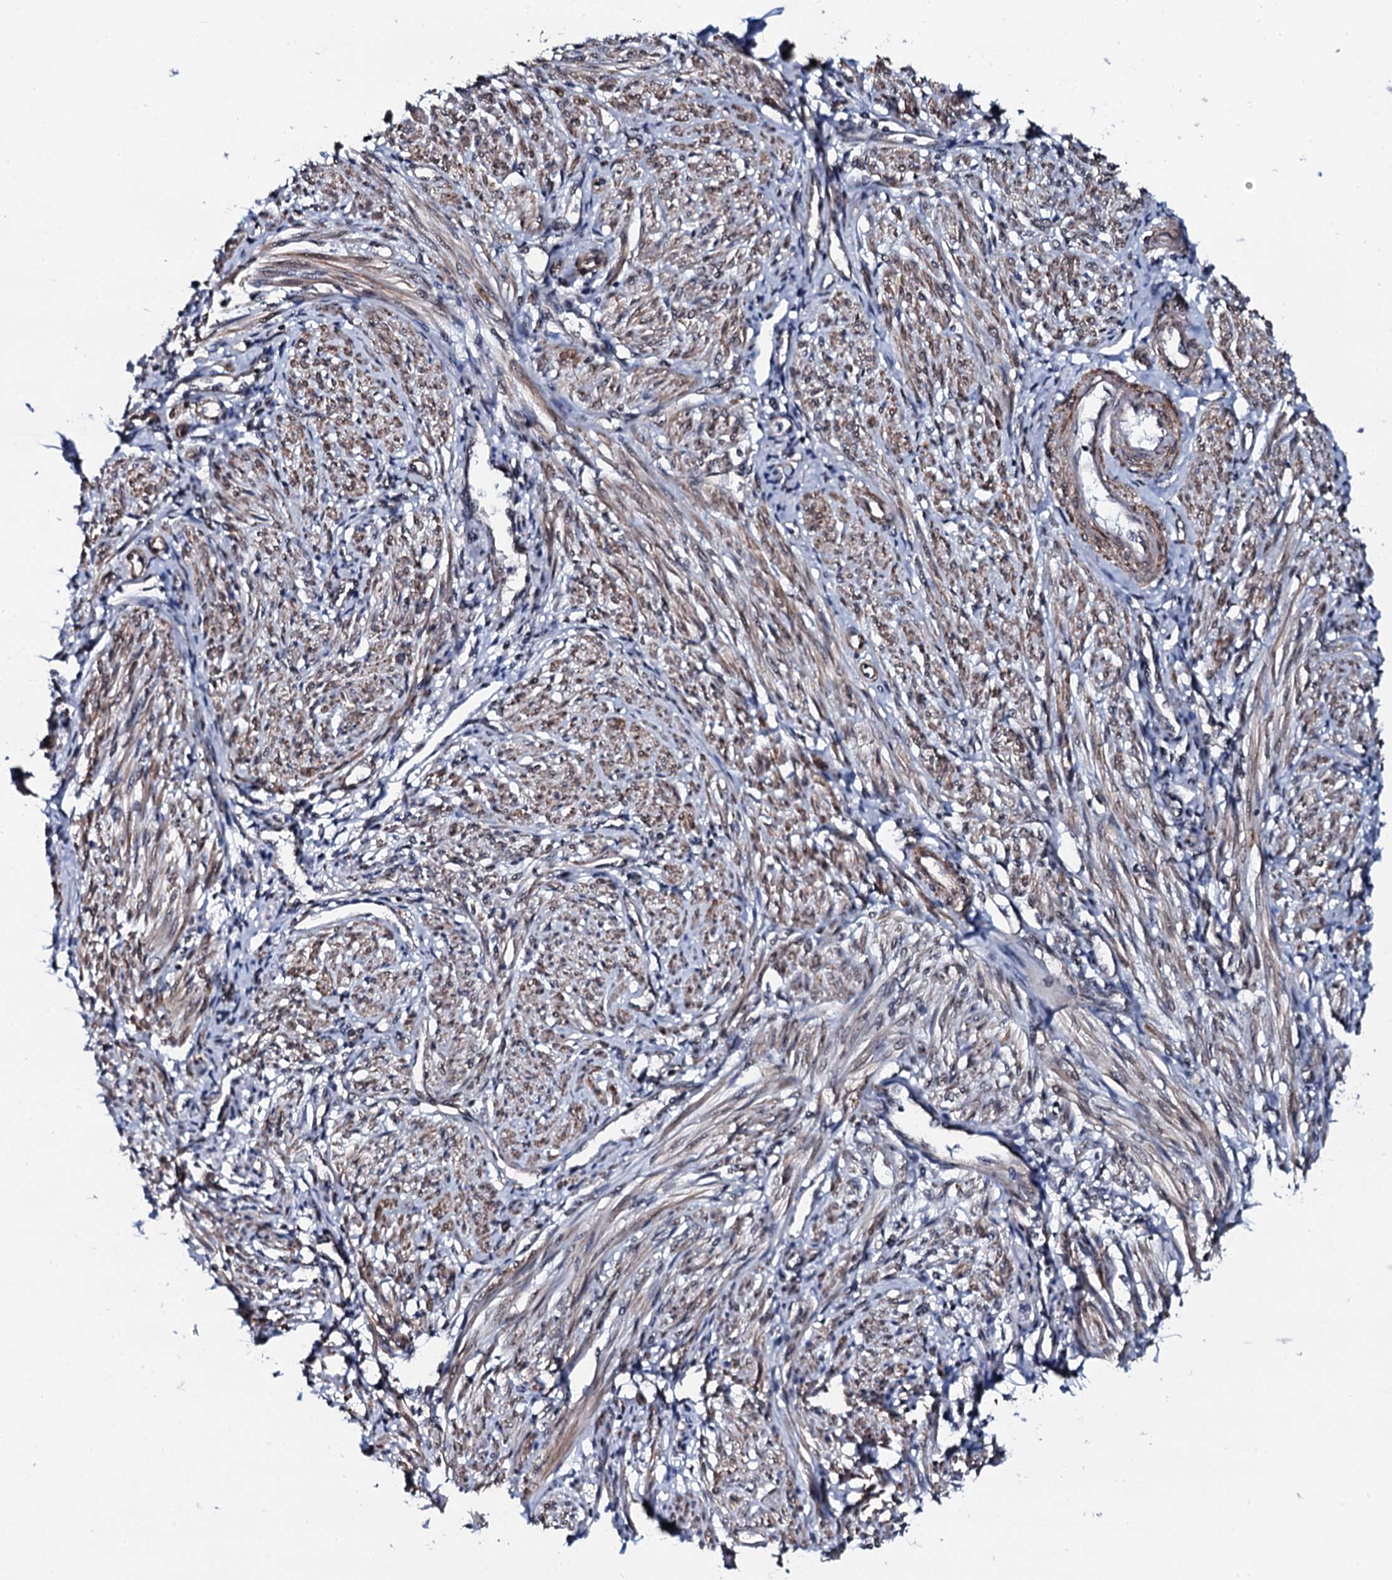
{"staining": {"intensity": "strong", "quantity": "25%-75%", "location": "cytoplasmic/membranous"}, "tissue": "smooth muscle", "cell_type": "Smooth muscle cells", "image_type": "normal", "snomed": [{"axis": "morphology", "description": "Normal tissue, NOS"}, {"axis": "topography", "description": "Smooth muscle"}], "caption": "IHC staining of unremarkable smooth muscle, which exhibits high levels of strong cytoplasmic/membranous positivity in about 25%-75% of smooth muscle cells indicating strong cytoplasmic/membranous protein expression. The staining was performed using DAB (3,3'-diaminobenzidine) (brown) for protein detection and nuclei were counterstained in hematoxylin (blue).", "gene": "CWC15", "patient": {"sex": "female", "age": 39}}